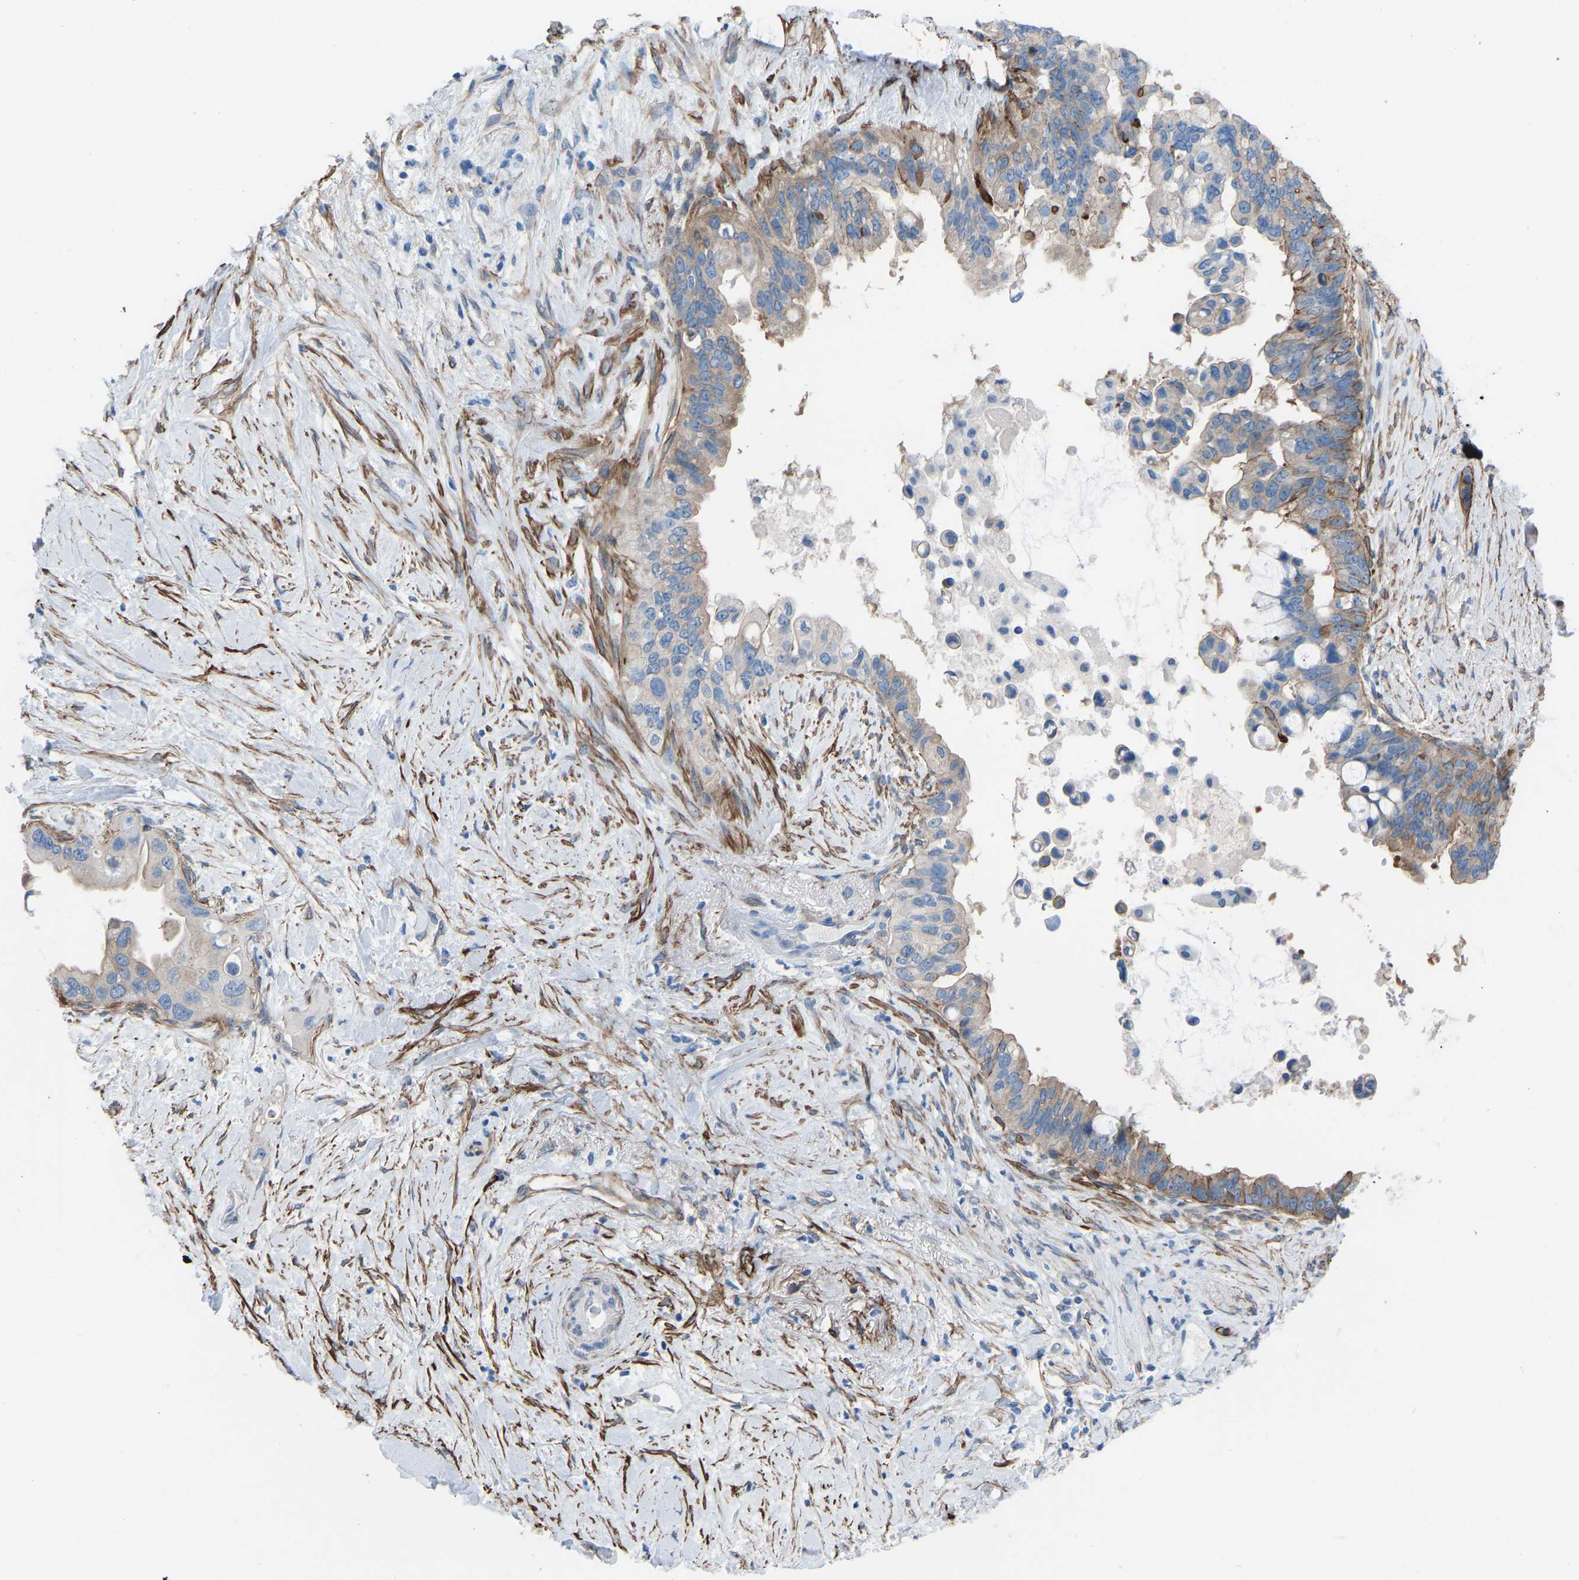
{"staining": {"intensity": "moderate", "quantity": "25%-75%", "location": "cytoplasmic/membranous"}, "tissue": "pancreatic cancer", "cell_type": "Tumor cells", "image_type": "cancer", "snomed": [{"axis": "morphology", "description": "Adenocarcinoma, NOS"}, {"axis": "topography", "description": "Pancreas"}], "caption": "Adenocarcinoma (pancreatic) was stained to show a protein in brown. There is medium levels of moderate cytoplasmic/membranous expression in approximately 25%-75% of tumor cells.", "gene": "MYH10", "patient": {"sex": "female", "age": 56}}